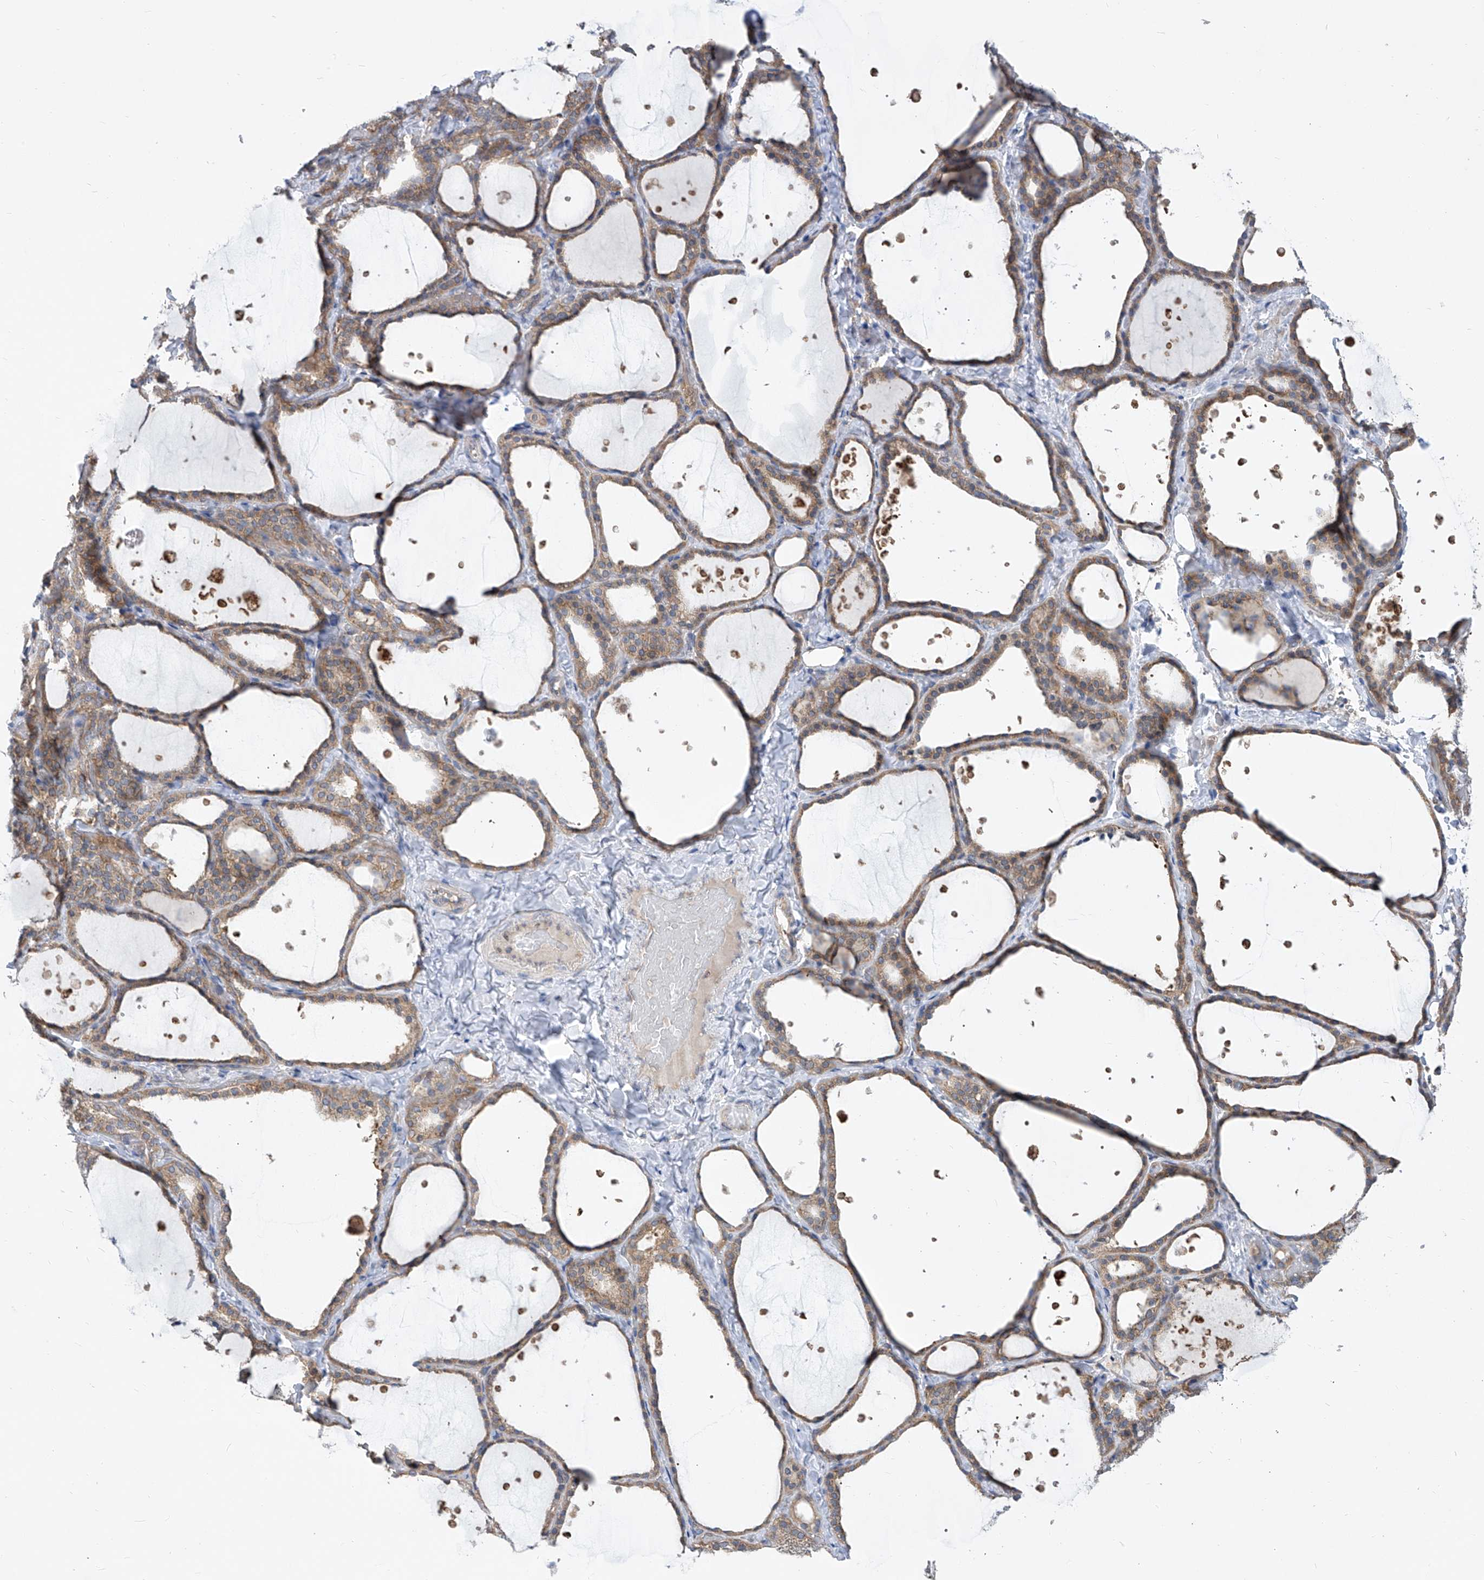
{"staining": {"intensity": "weak", "quantity": ">75%", "location": "cytoplasmic/membranous"}, "tissue": "thyroid gland", "cell_type": "Glandular cells", "image_type": "normal", "snomed": [{"axis": "morphology", "description": "Normal tissue, NOS"}, {"axis": "topography", "description": "Thyroid gland"}], "caption": "High-magnification brightfield microscopy of benign thyroid gland stained with DAB (brown) and counterstained with hematoxylin (blue). glandular cells exhibit weak cytoplasmic/membranous expression is identified in about>75% of cells. (Brightfield microscopy of DAB IHC at high magnification).", "gene": "EIF3M", "patient": {"sex": "female", "age": 44}}